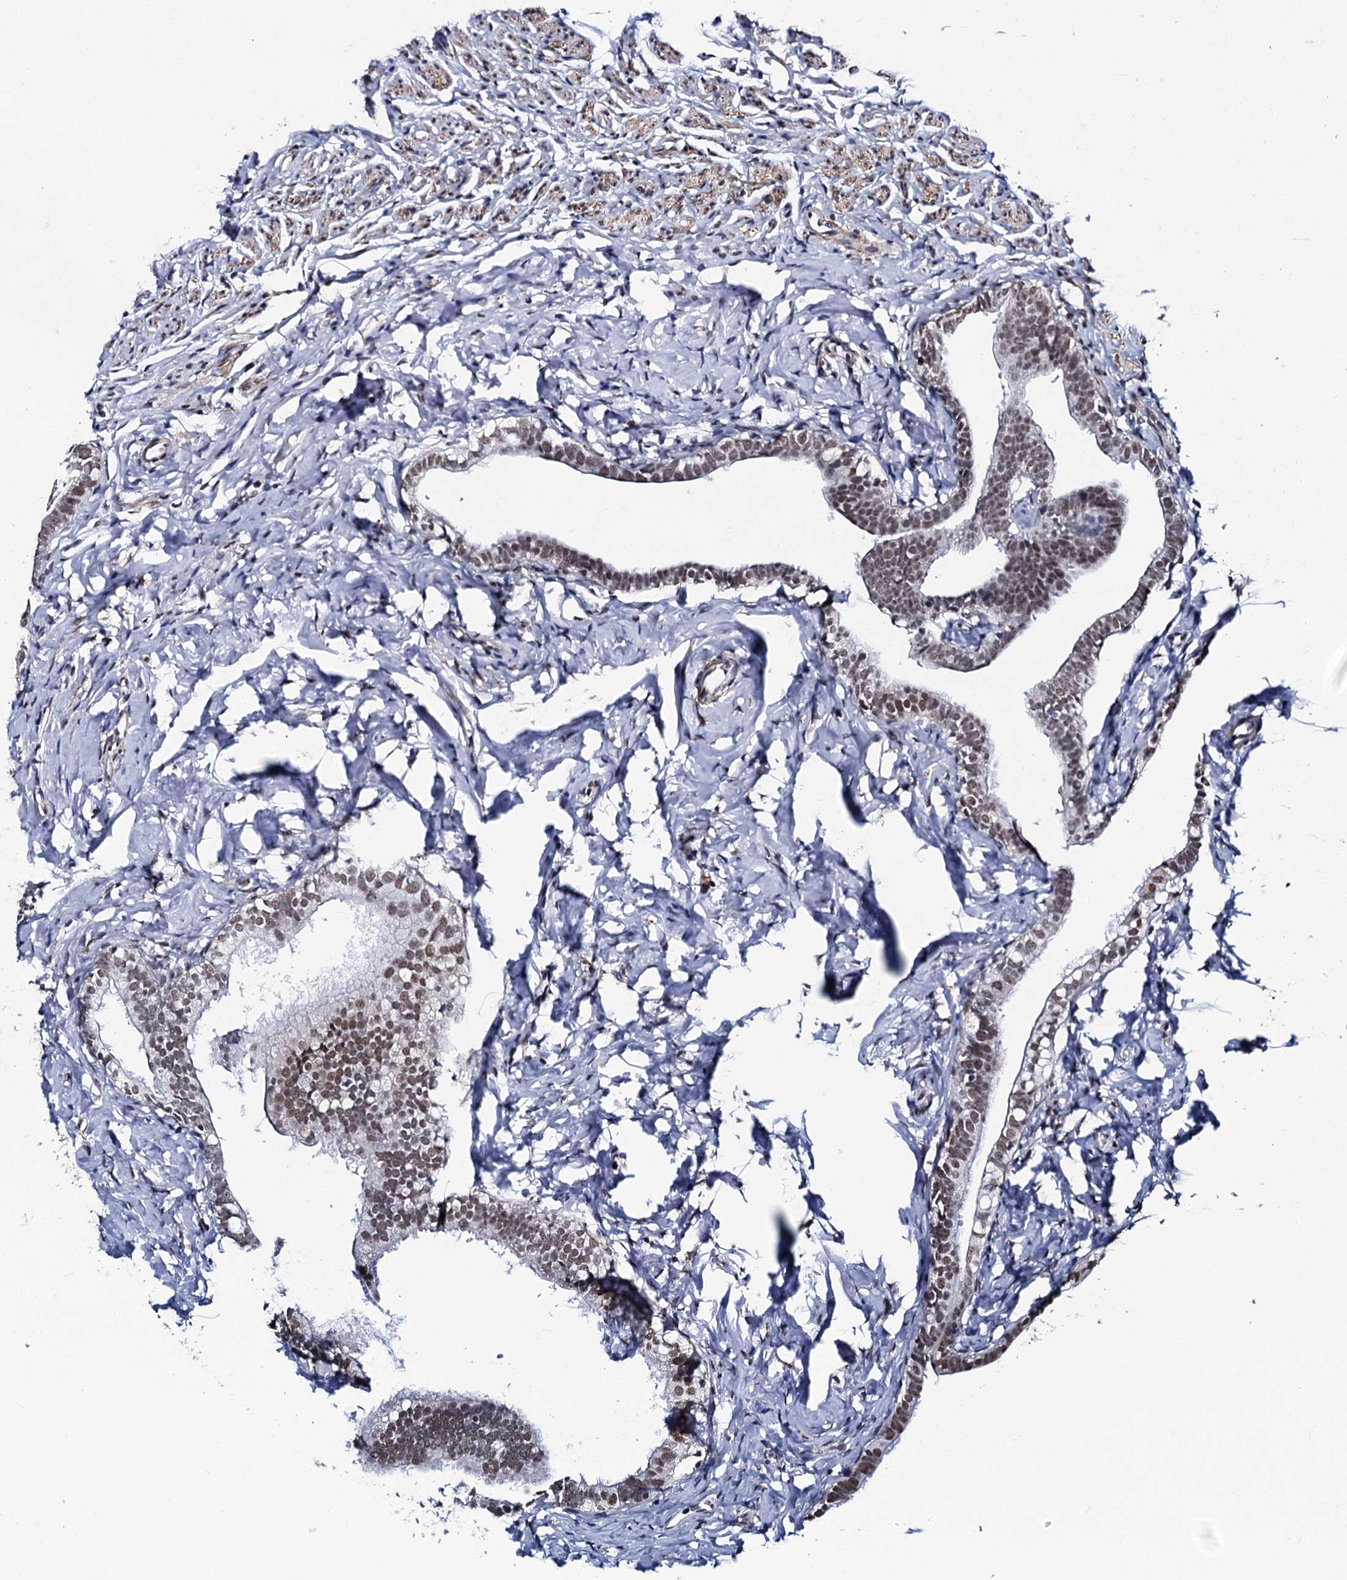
{"staining": {"intensity": "moderate", "quantity": ">75%", "location": "nuclear"}, "tissue": "fallopian tube", "cell_type": "Glandular cells", "image_type": "normal", "snomed": [{"axis": "morphology", "description": "Normal tissue, NOS"}, {"axis": "topography", "description": "Fallopian tube"}], "caption": "Normal fallopian tube was stained to show a protein in brown. There is medium levels of moderate nuclear staining in about >75% of glandular cells. (brown staining indicates protein expression, while blue staining denotes nuclei).", "gene": "CWC15", "patient": {"sex": "female", "age": 66}}